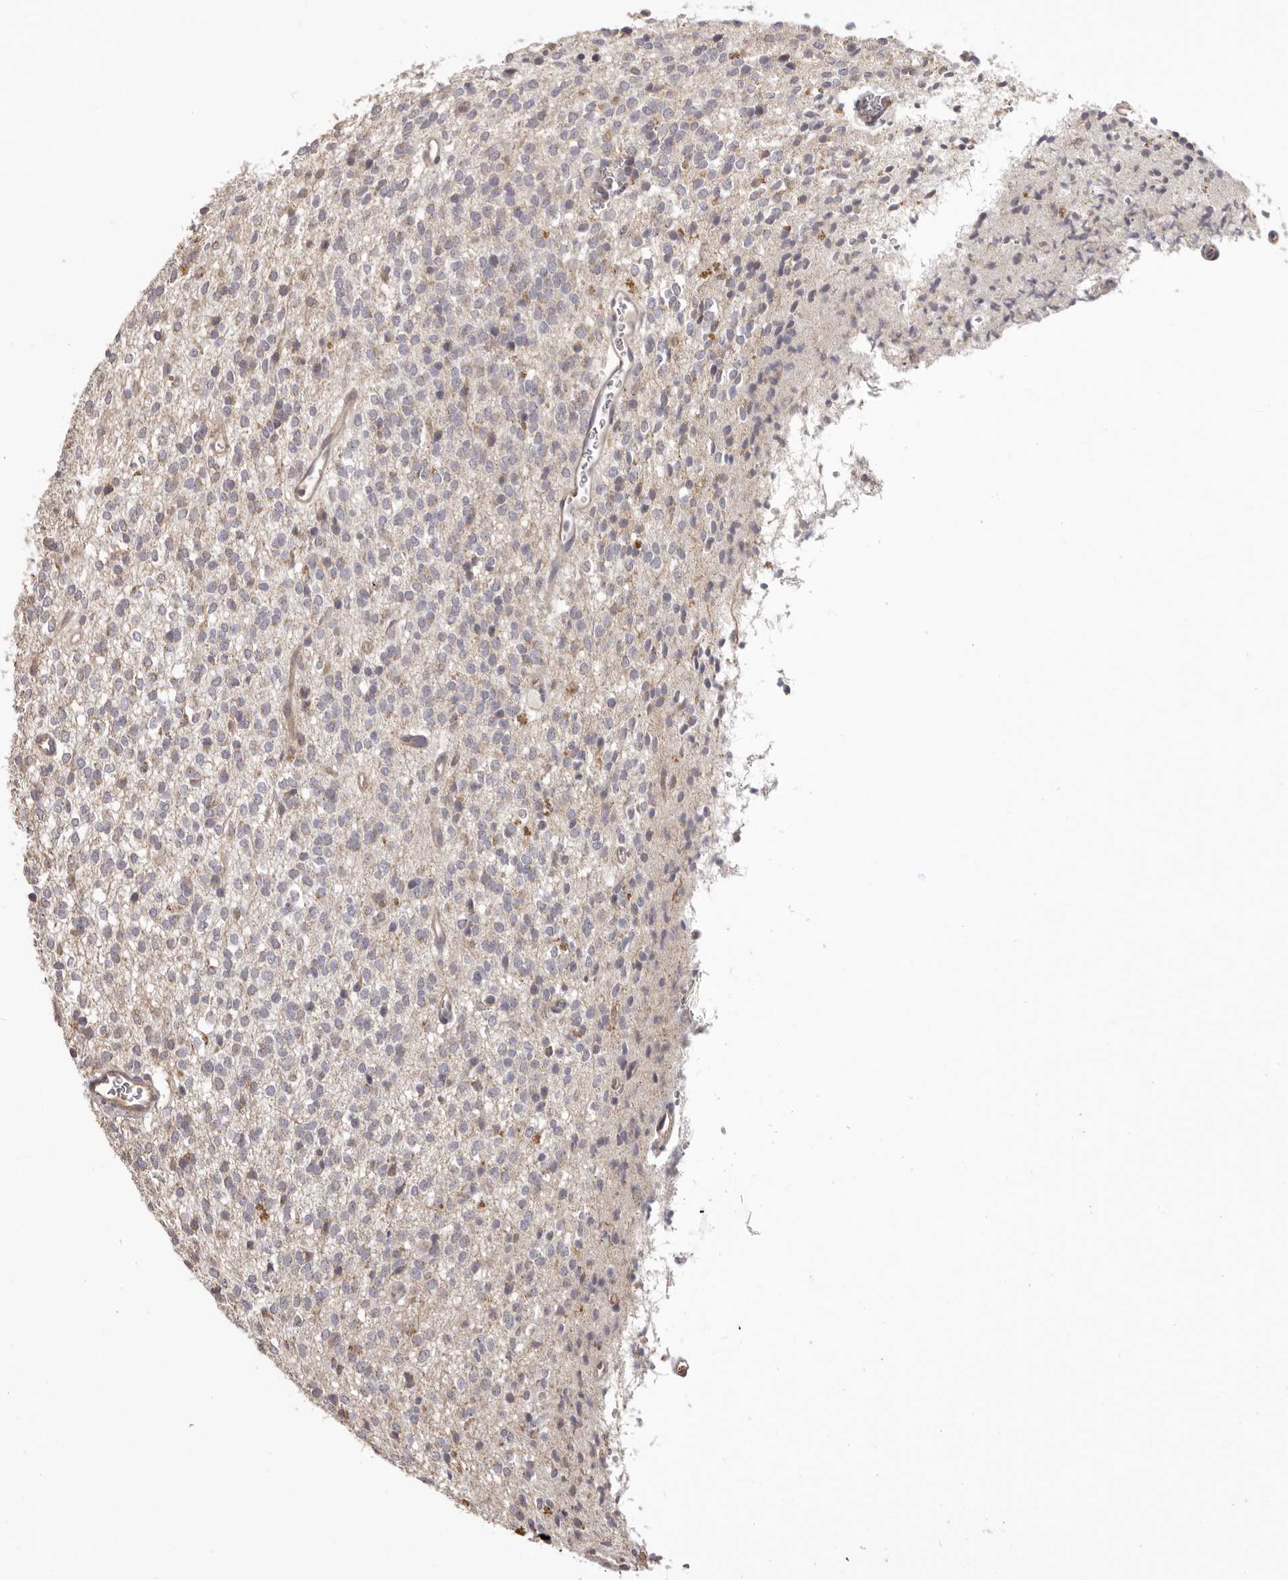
{"staining": {"intensity": "negative", "quantity": "none", "location": "none"}, "tissue": "glioma", "cell_type": "Tumor cells", "image_type": "cancer", "snomed": [{"axis": "morphology", "description": "Glioma, malignant, High grade"}, {"axis": "topography", "description": "Brain"}], "caption": "IHC histopathology image of human malignant glioma (high-grade) stained for a protein (brown), which reveals no expression in tumor cells. The staining is performed using DAB (3,3'-diaminobenzidine) brown chromogen with nuclei counter-stained in using hematoxylin.", "gene": "HRH1", "patient": {"sex": "male", "age": 34}}